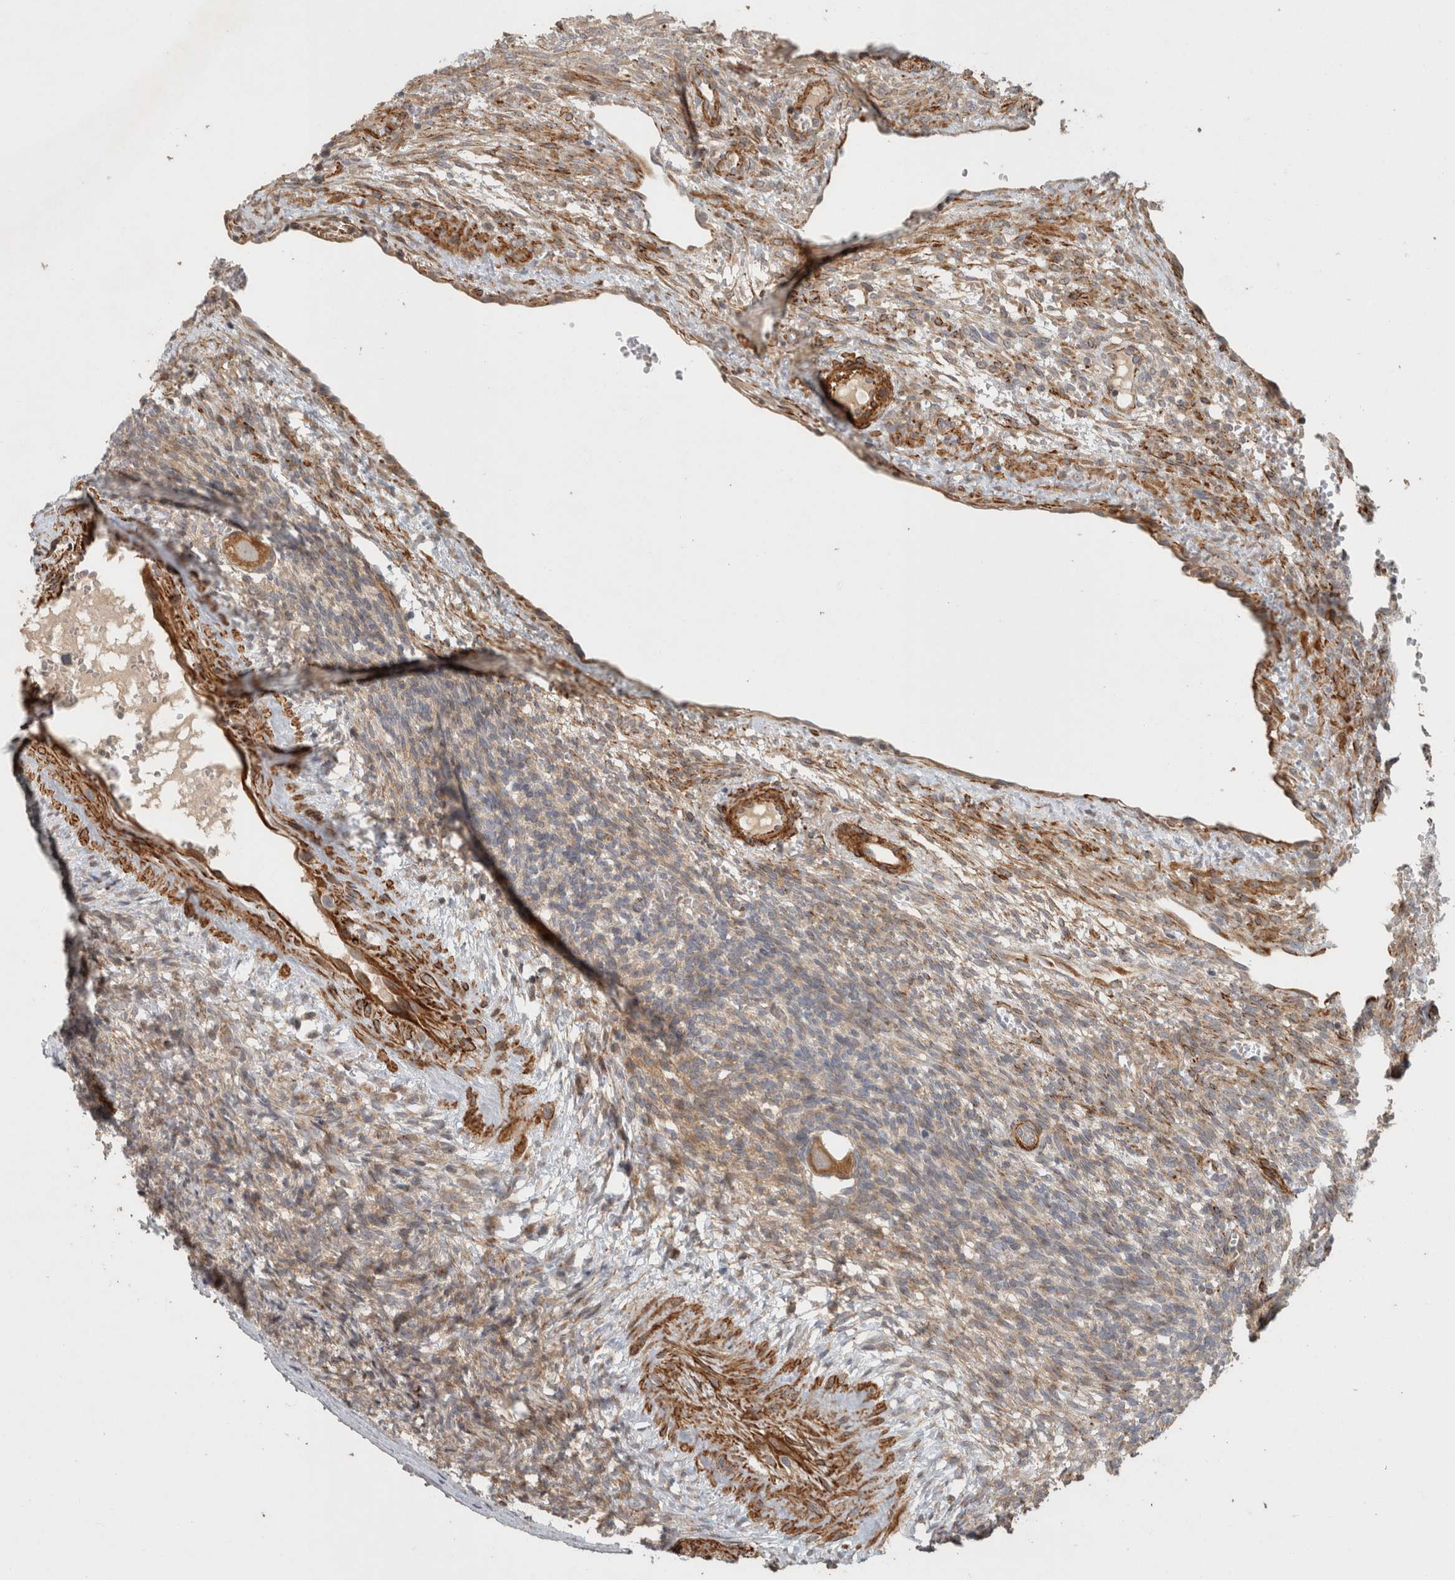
{"staining": {"intensity": "moderate", "quantity": ">75%", "location": "cytoplasmic/membranous"}, "tissue": "ovary", "cell_type": "Follicle cells", "image_type": "normal", "snomed": [{"axis": "morphology", "description": "Normal tissue, NOS"}, {"axis": "topography", "description": "Ovary"}], "caption": "Immunohistochemical staining of unremarkable ovary demonstrates moderate cytoplasmic/membranous protein positivity in approximately >75% of follicle cells.", "gene": "SIPA1L2", "patient": {"sex": "female", "age": 34}}